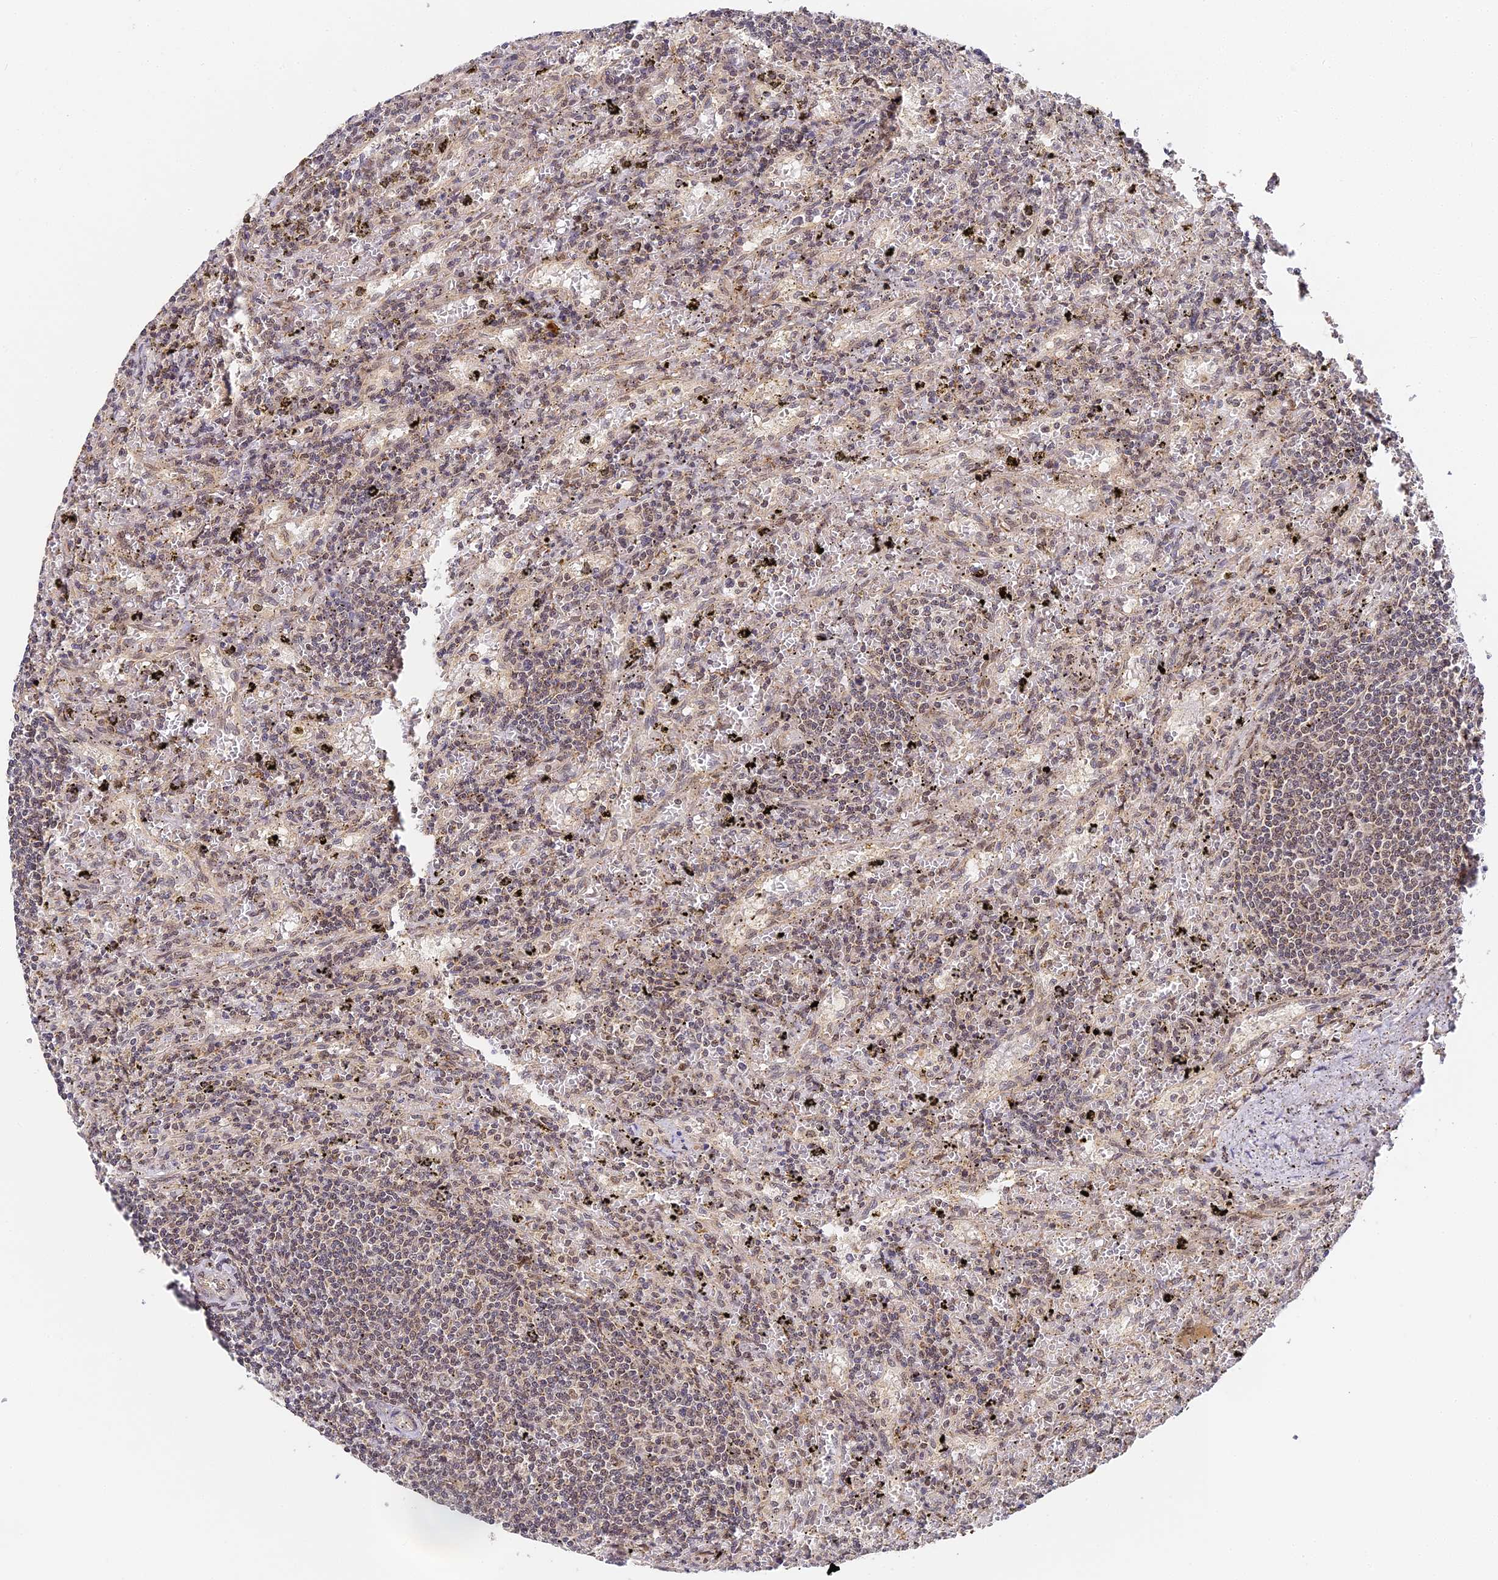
{"staining": {"intensity": "weak", "quantity": "25%-75%", "location": "nuclear"}, "tissue": "lymphoma", "cell_type": "Tumor cells", "image_type": "cancer", "snomed": [{"axis": "morphology", "description": "Malignant lymphoma, non-Hodgkin's type, Low grade"}, {"axis": "topography", "description": "Spleen"}], "caption": "A photomicrograph of human malignant lymphoma, non-Hodgkin's type (low-grade) stained for a protein exhibits weak nuclear brown staining in tumor cells.", "gene": "DNAAF10", "patient": {"sex": "male", "age": 76}}